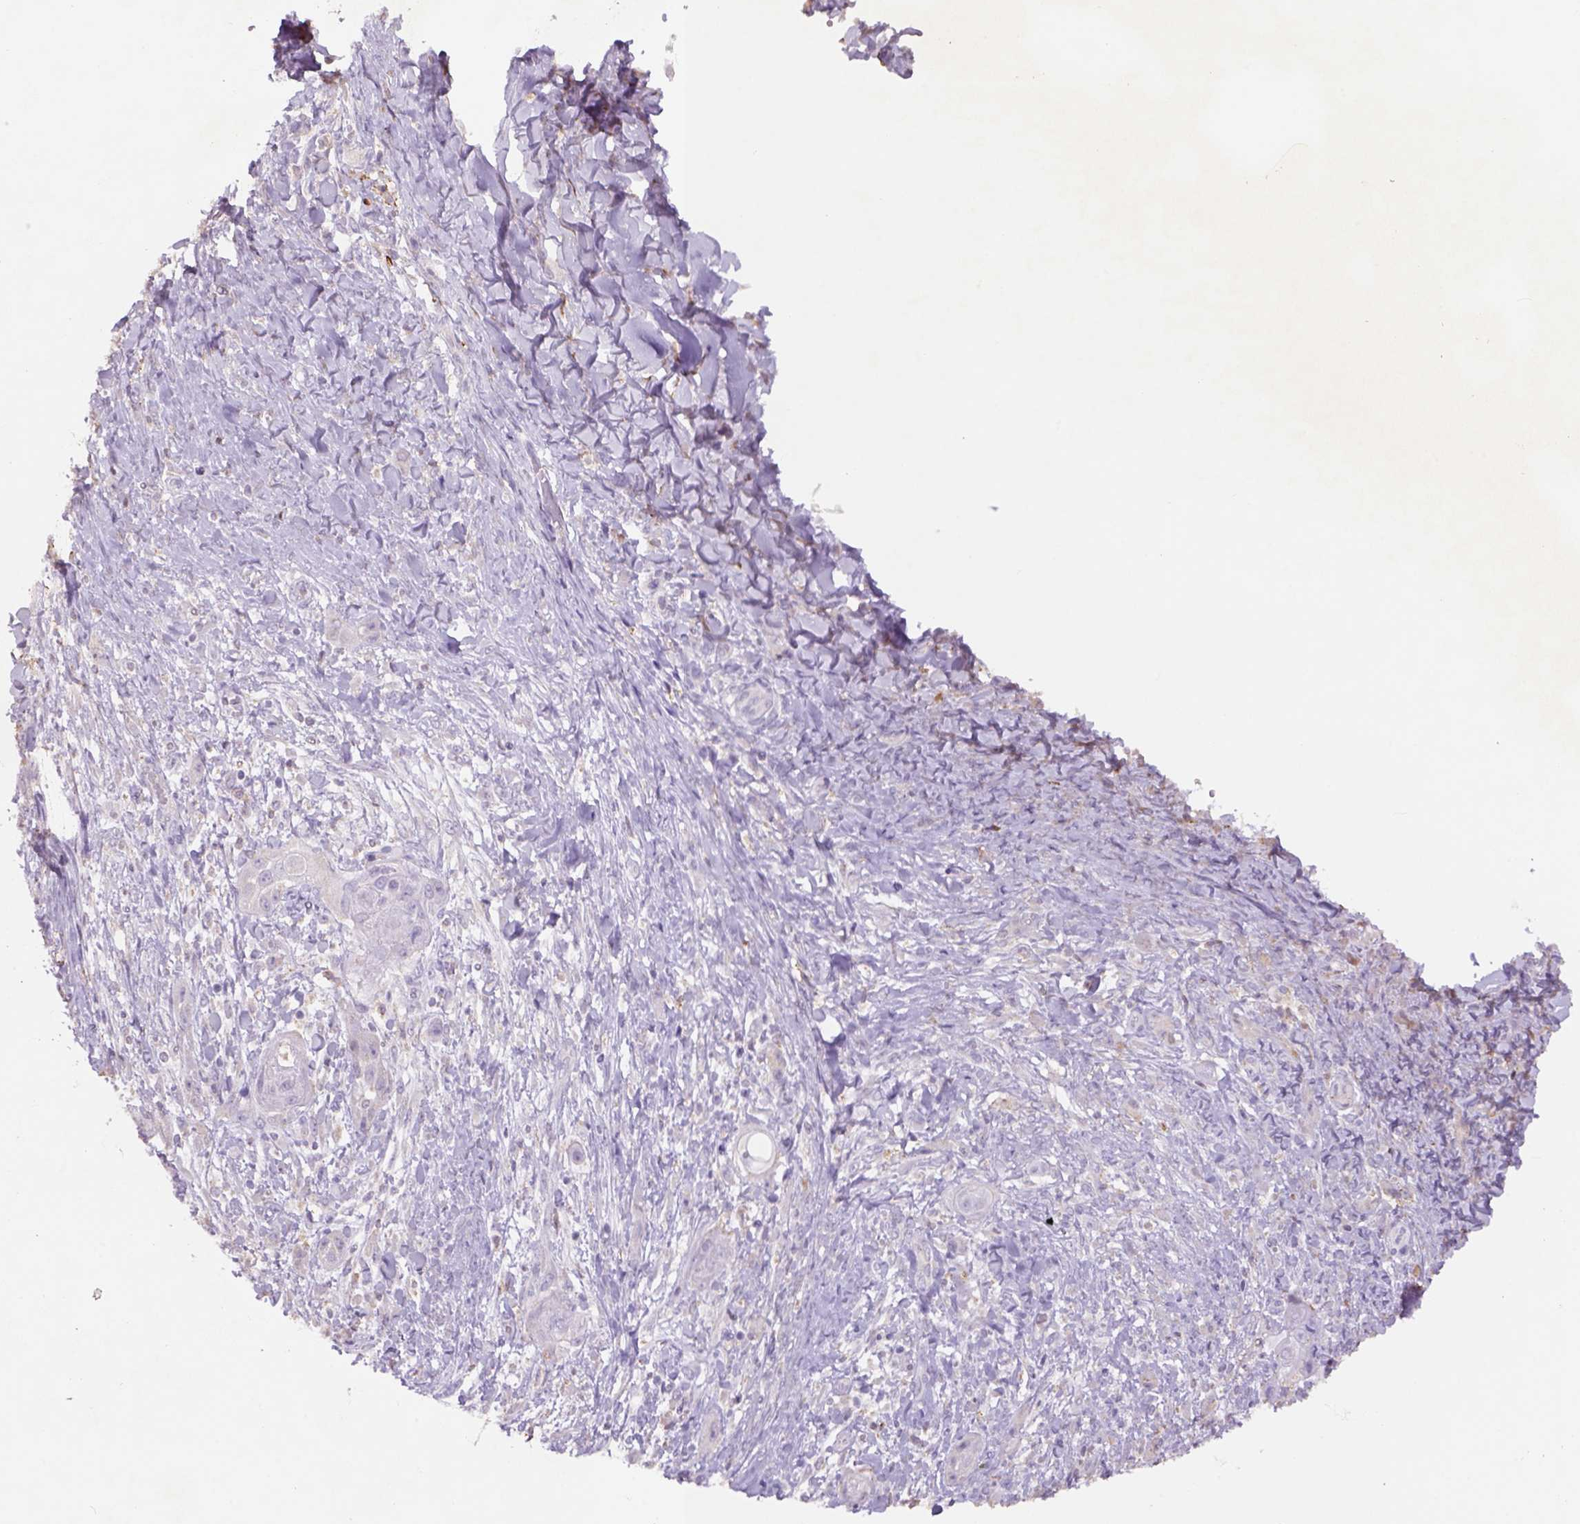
{"staining": {"intensity": "negative", "quantity": "none", "location": "none"}, "tissue": "skin cancer", "cell_type": "Tumor cells", "image_type": "cancer", "snomed": [{"axis": "morphology", "description": "Squamous cell carcinoma, NOS"}, {"axis": "topography", "description": "Skin"}], "caption": "Squamous cell carcinoma (skin) was stained to show a protein in brown. There is no significant staining in tumor cells. The staining was performed using DAB to visualize the protein expression in brown, while the nuclei were stained in blue with hematoxylin (Magnification: 20x).", "gene": "NAALAD2", "patient": {"sex": "male", "age": 62}}